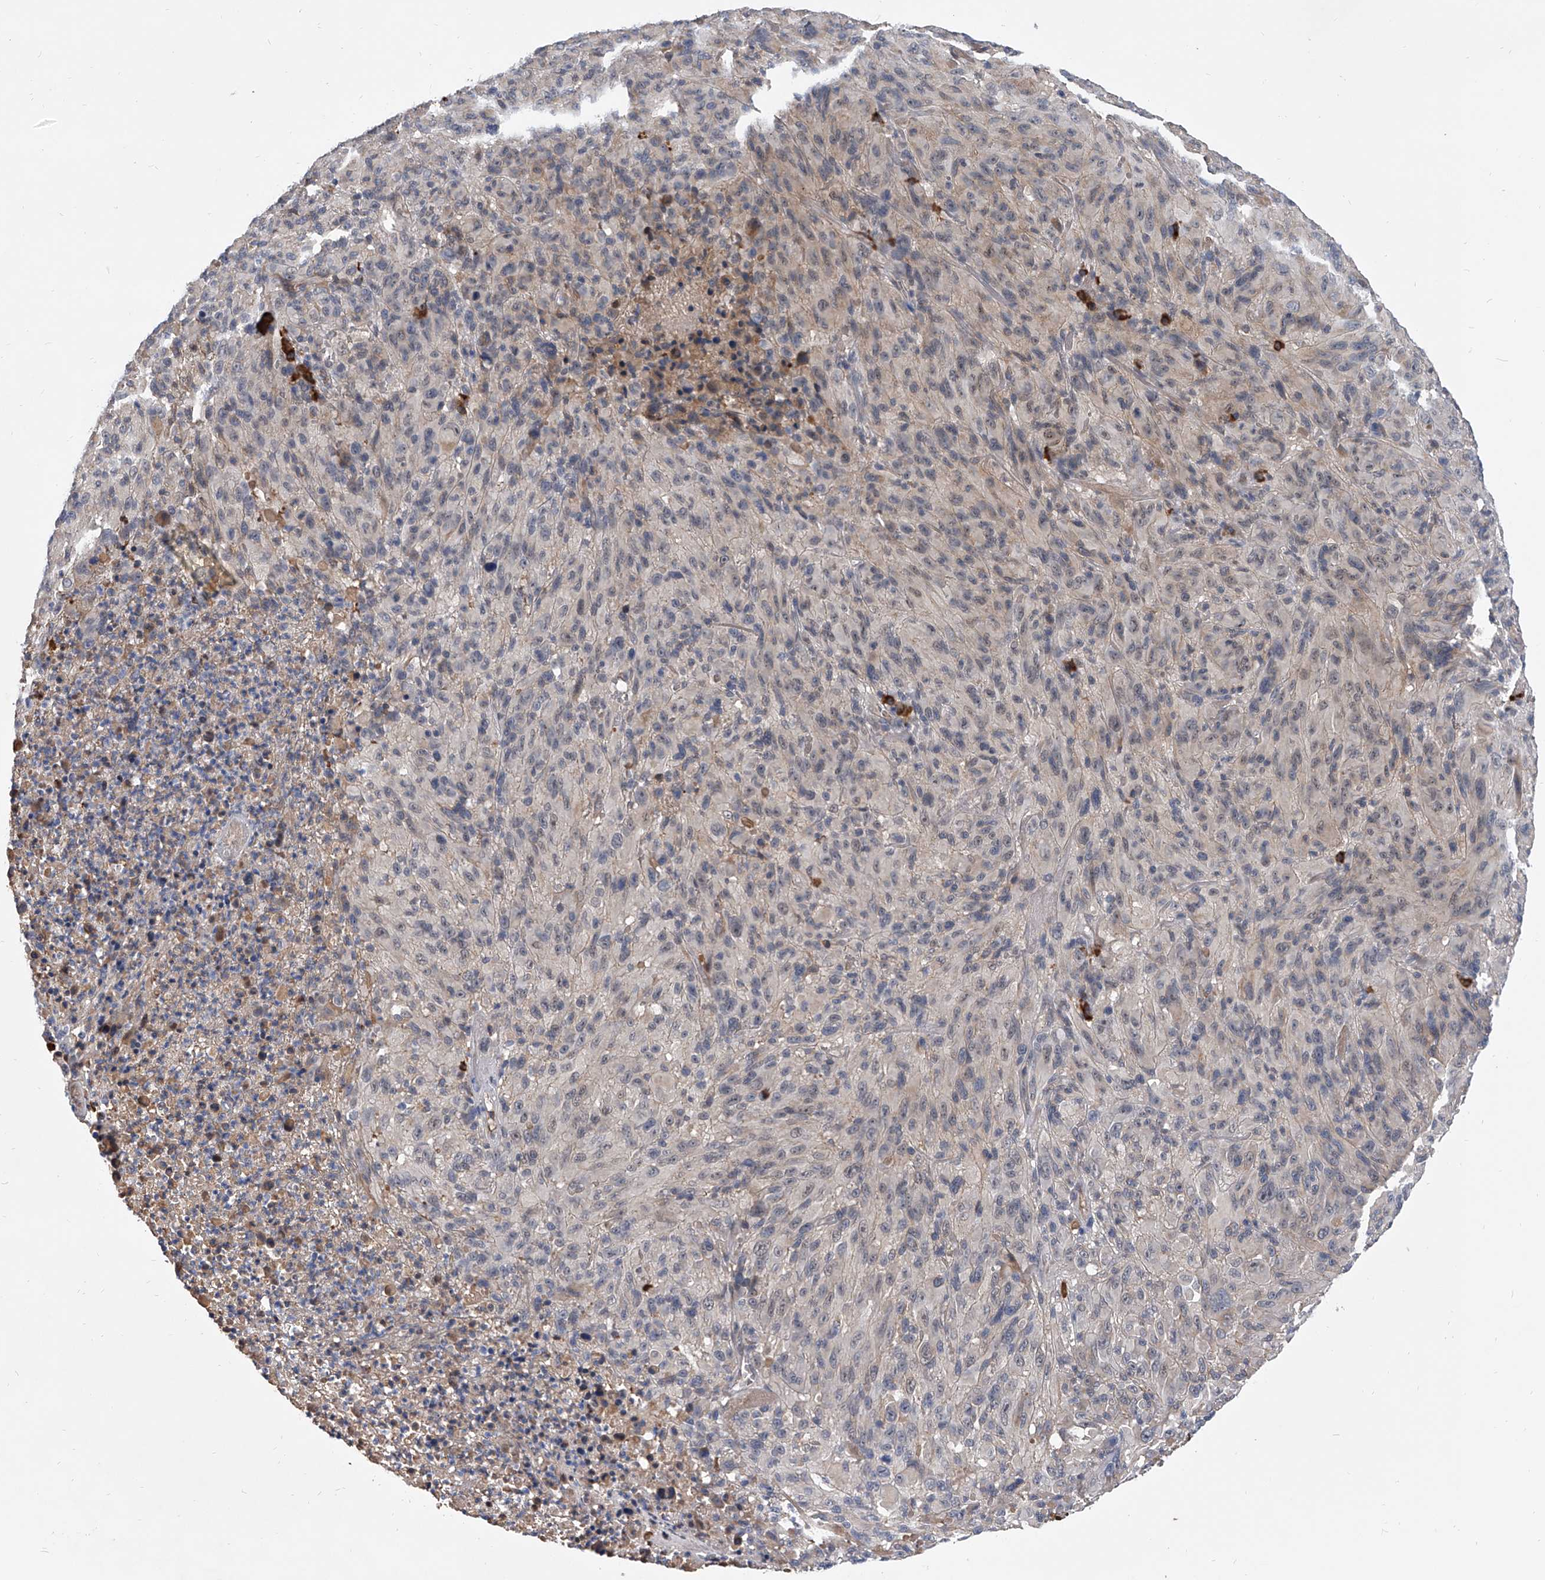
{"staining": {"intensity": "weak", "quantity": "25%-75%", "location": "cytoplasmic/membranous"}, "tissue": "melanoma", "cell_type": "Tumor cells", "image_type": "cancer", "snomed": [{"axis": "morphology", "description": "Malignant melanoma, NOS"}, {"axis": "topography", "description": "Skin of head"}], "caption": "Protein analysis of malignant melanoma tissue demonstrates weak cytoplasmic/membranous expression in about 25%-75% of tumor cells.", "gene": "ZNF25", "patient": {"sex": "male", "age": 96}}